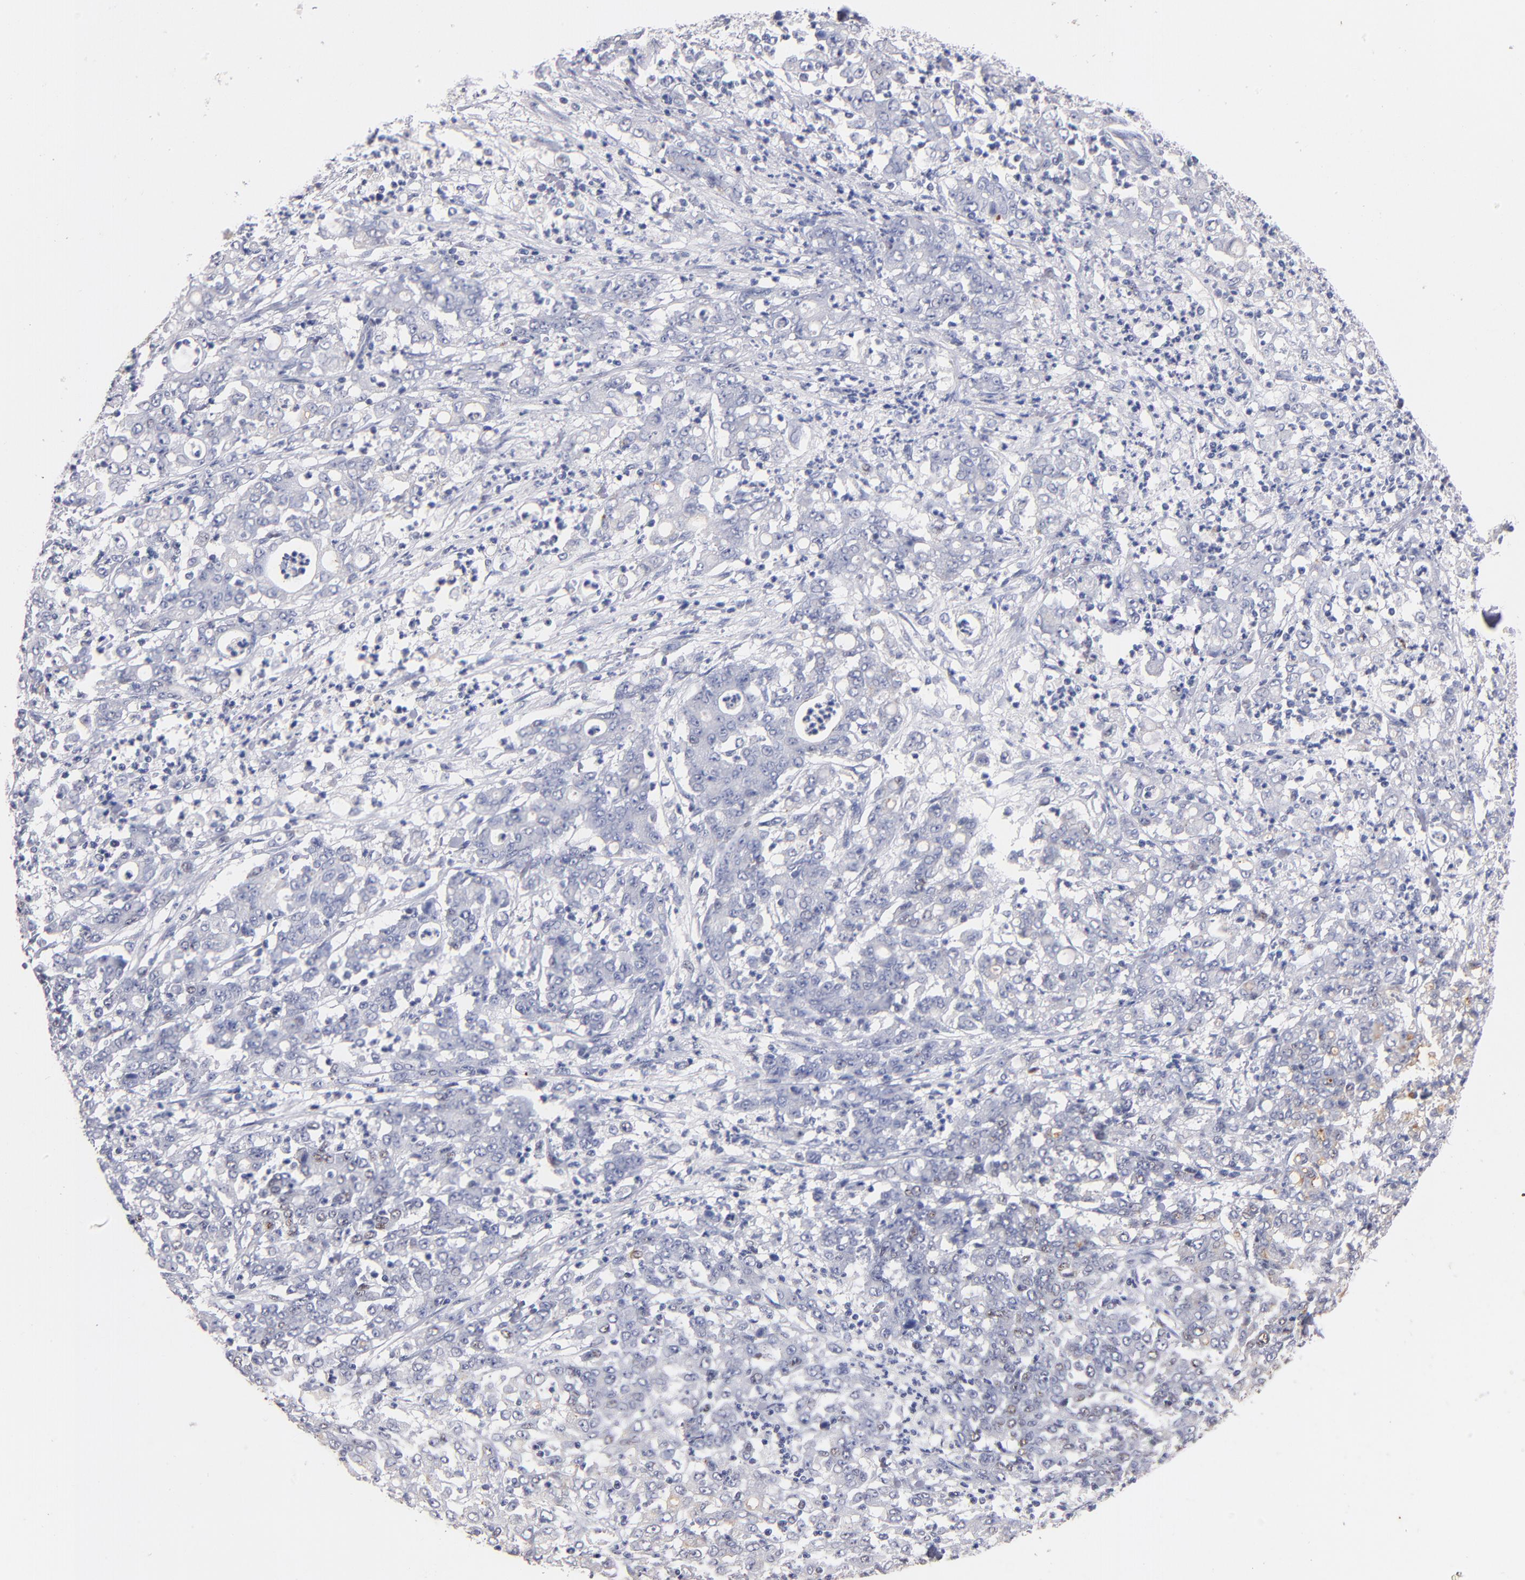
{"staining": {"intensity": "weak", "quantity": "<25%", "location": "nuclear"}, "tissue": "stomach cancer", "cell_type": "Tumor cells", "image_type": "cancer", "snomed": [{"axis": "morphology", "description": "Adenocarcinoma, NOS"}, {"axis": "topography", "description": "Stomach, lower"}], "caption": "Immunohistochemical staining of stomach cancer (adenocarcinoma) shows no significant staining in tumor cells.", "gene": "RAF1", "patient": {"sex": "female", "age": 71}}